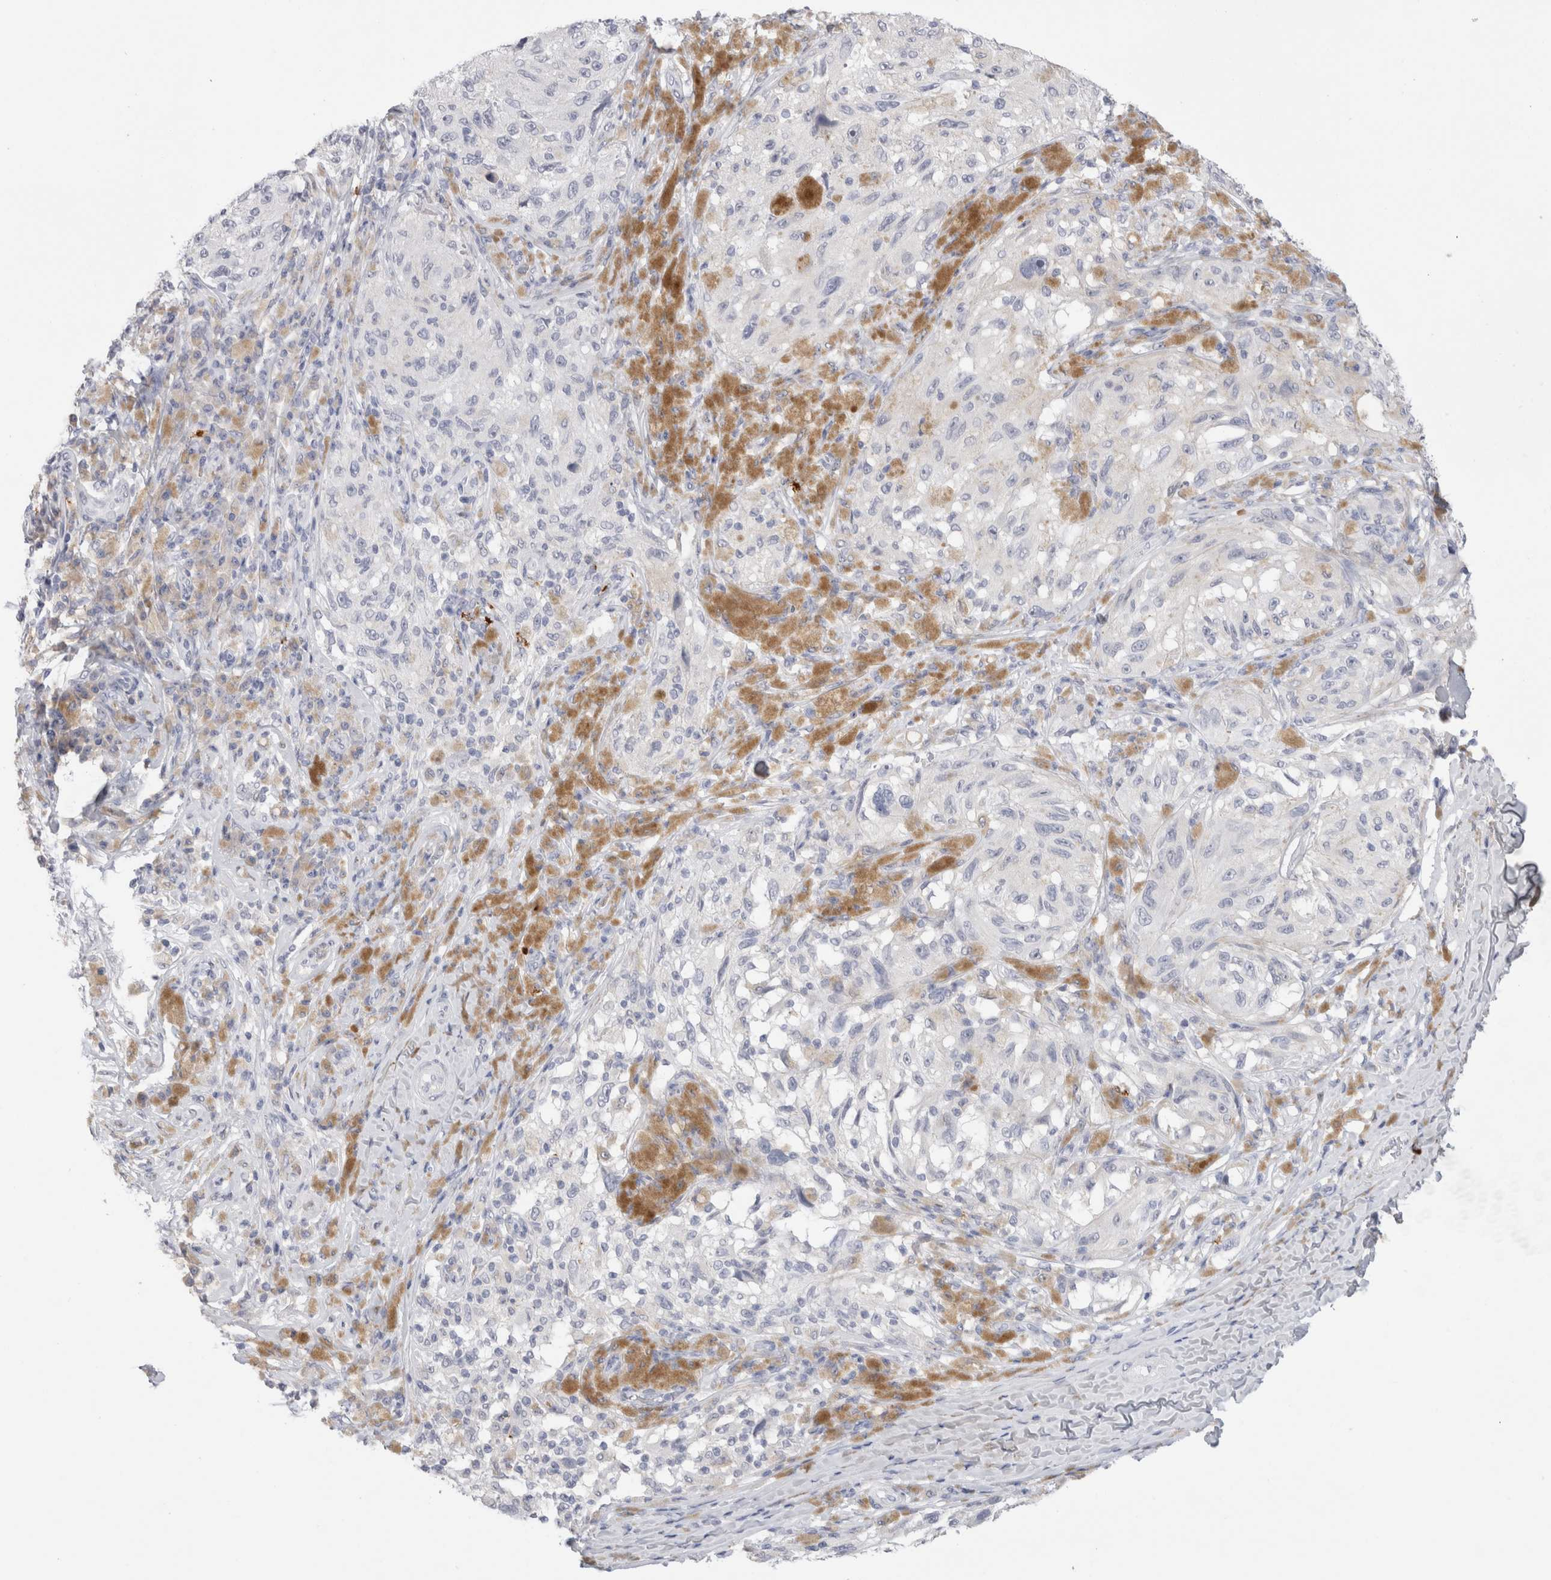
{"staining": {"intensity": "negative", "quantity": "none", "location": "none"}, "tissue": "melanoma", "cell_type": "Tumor cells", "image_type": "cancer", "snomed": [{"axis": "morphology", "description": "Malignant melanoma, NOS"}, {"axis": "topography", "description": "Skin"}], "caption": "There is no significant staining in tumor cells of melanoma.", "gene": "LAMP3", "patient": {"sex": "female", "age": 73}}